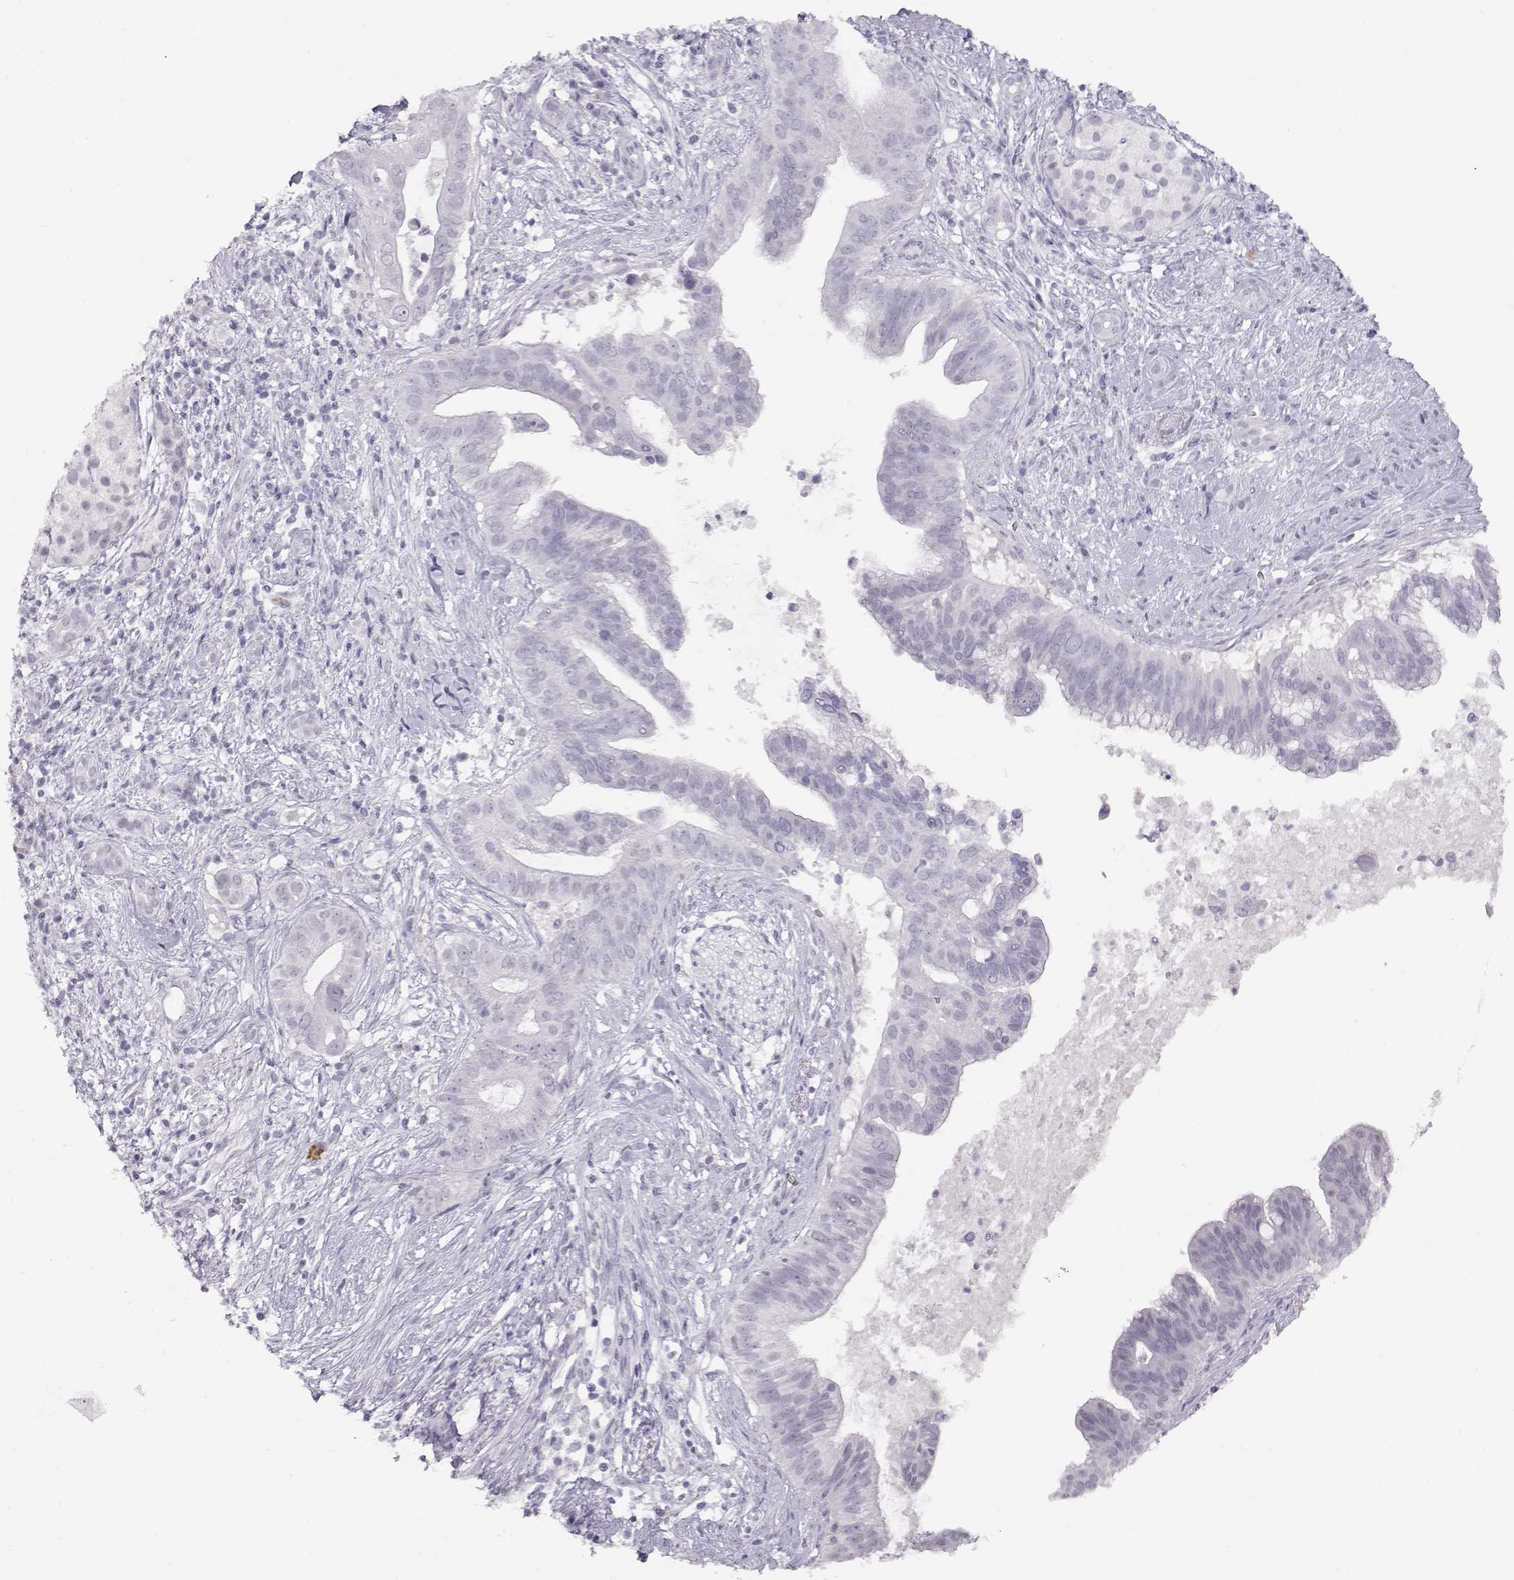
{"staining": {"intensity": "negative", "quantity": "none", "location": "none"}, "tissue": "pancreatic cancer", "cell_type": "Tumor cells", "image_type": "cancer", "snomed": [{"axis": "morphology", "description": "Adenocarcinoma, NOS"}, {"axis": "topography", "description": "Pancreas"}], "caption": "Tumor cells show no significant expression in adenocarcinoma (pancreatic).", "gene": "IMPG1", "patient": {"sex": "male", "age": 61}}